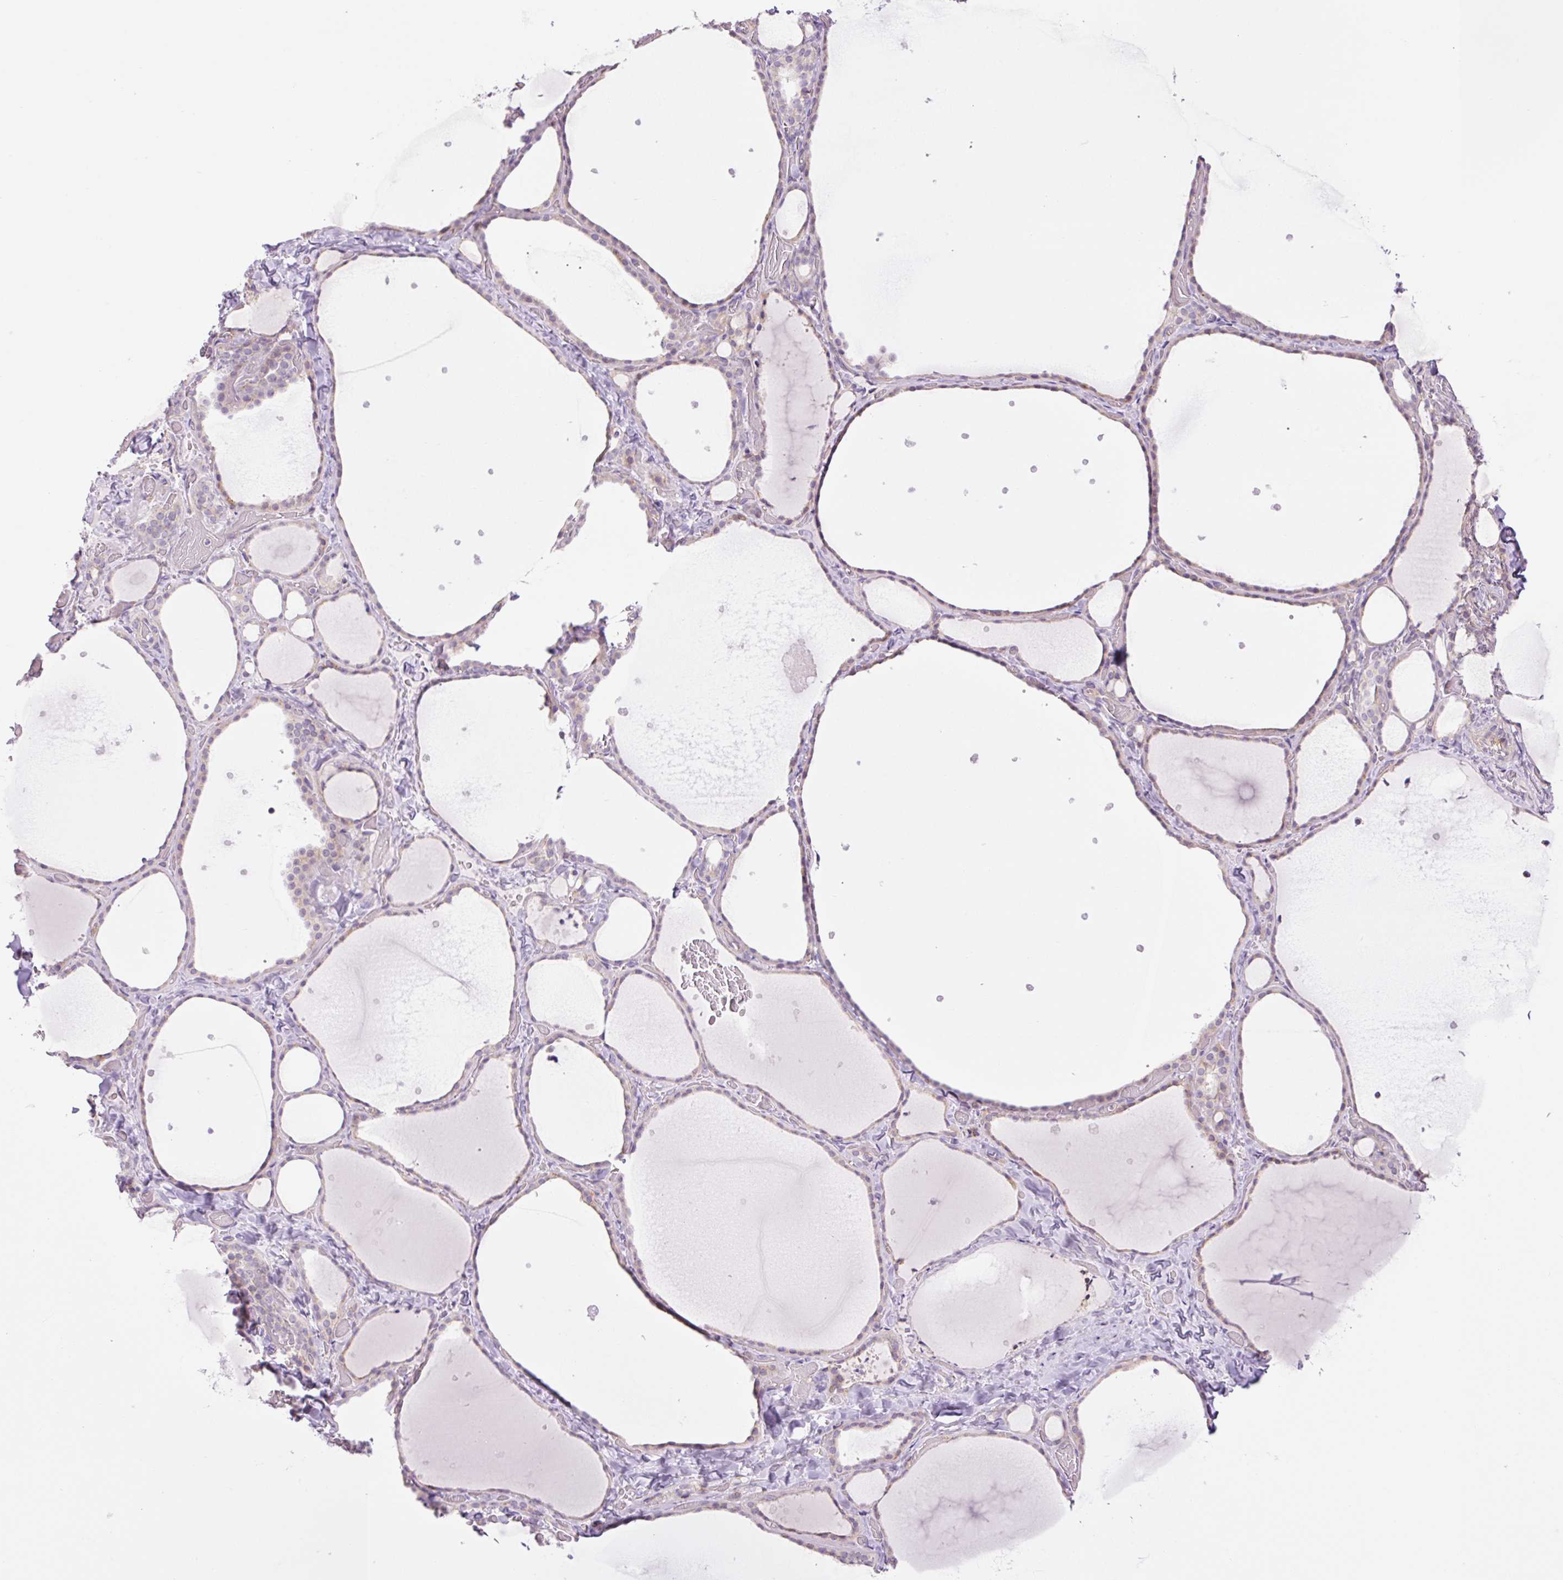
{"staining": {"intensity": "weak", "quantity": "25%-75%", "location": "cytoplasmic/membranous"}, "tissue": "thyroid gland", "cell_type": "Glandular cells", "image_type": "normal", "snomed": [{"axis": "morphology", "description": "Normal tissue, NOS"}, {"axis": "topography", "description": "Thyroid gland"}], "caption": "High-magnification brightfield microscopy of normal thyroid gland stained with DAB (brown) and counterstained with hematoxylin (blue). glandular cells exhibit weak cytoplasmic/membranous positivity is identified in approximately25%-75% of cells.", "gene": "GRID2", "patient": {"sex": "female", "age": 36}}